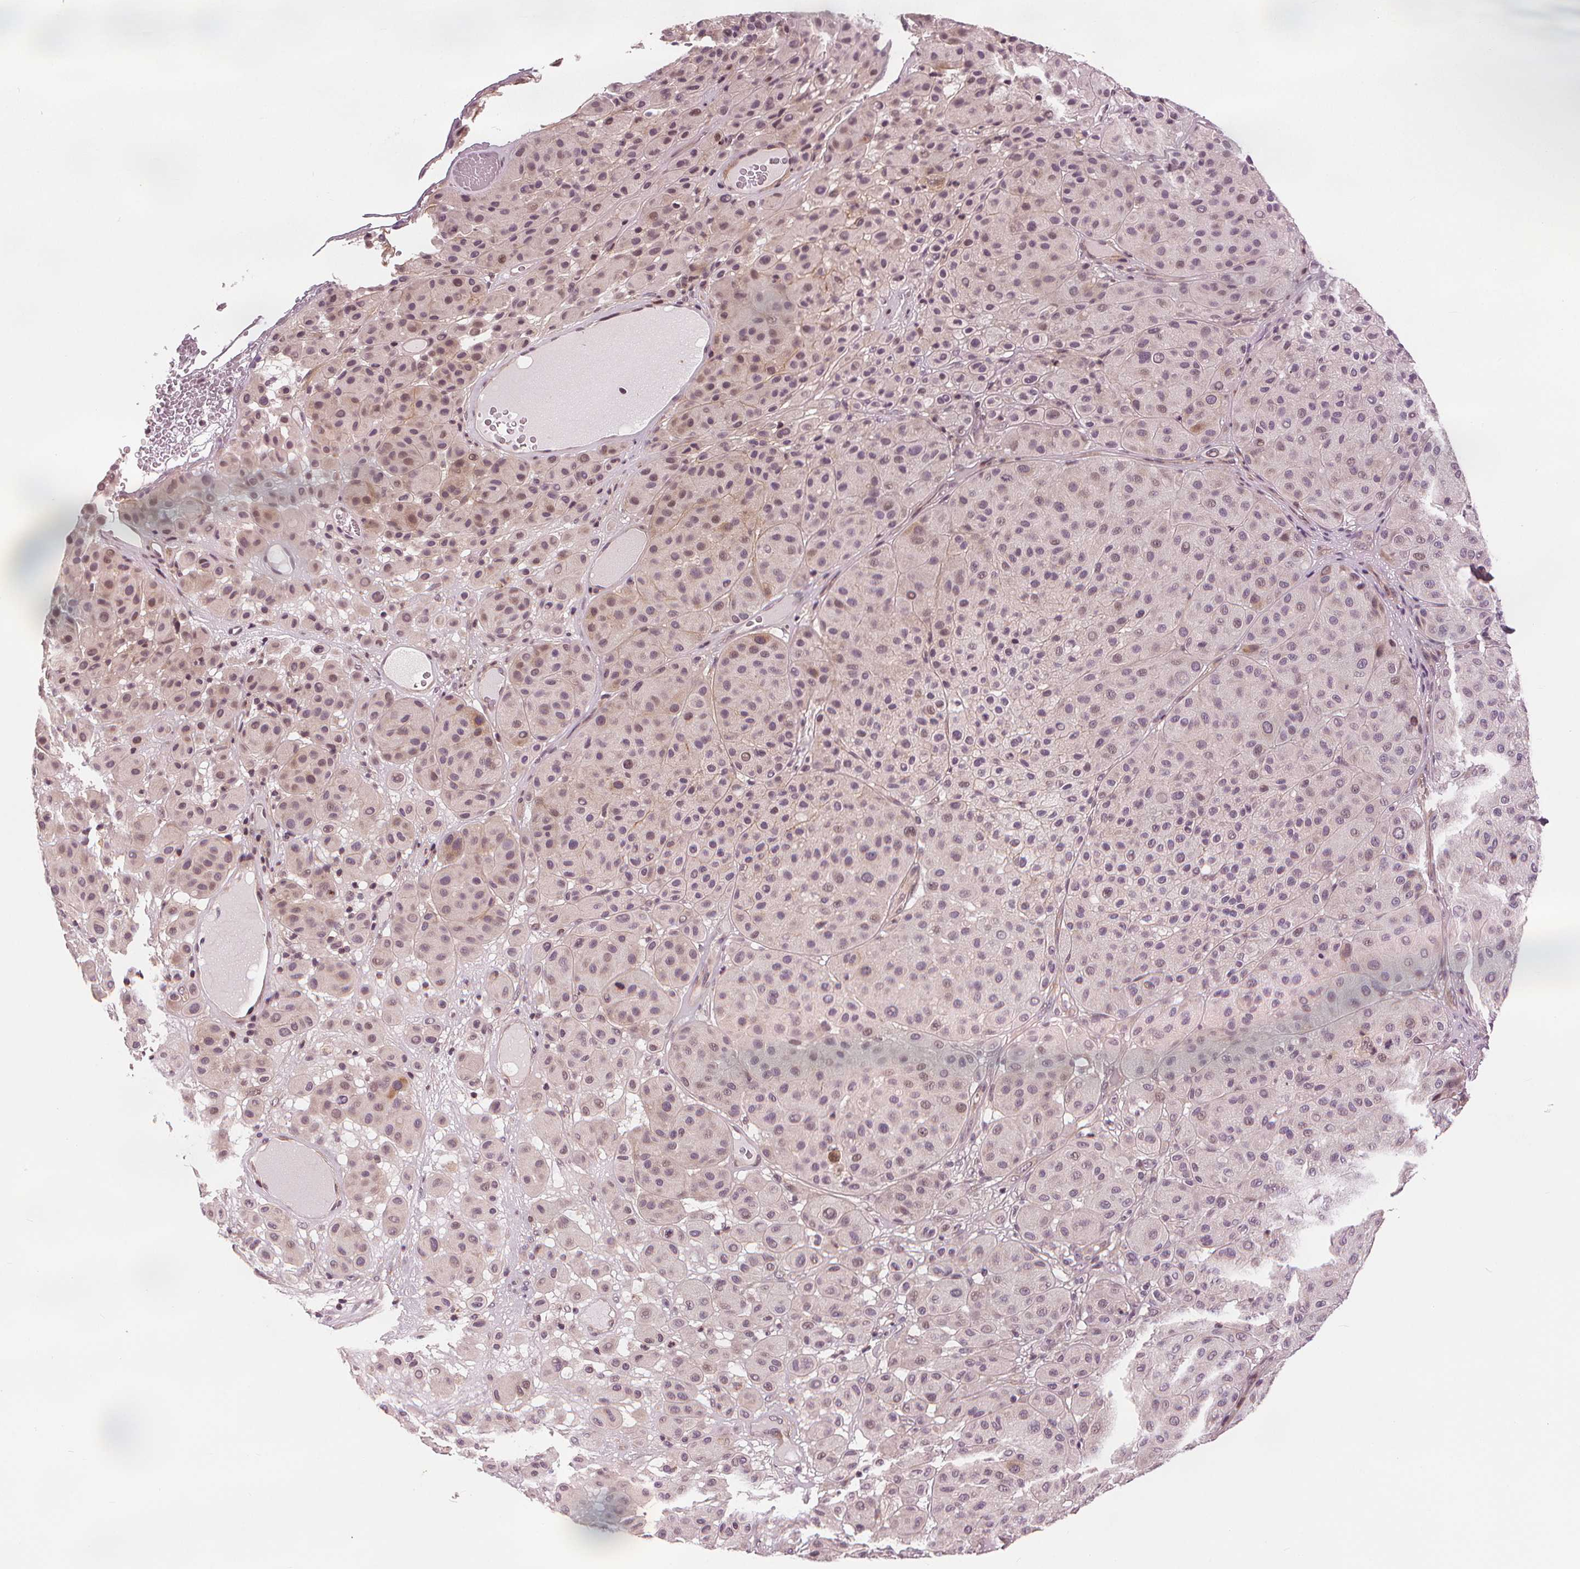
{"staining": {"intensity": "weak", "quantity": "25%-75%", "location": "nuclear"}, "tissue": "melanoma", "cell_type": "Tumor cells", "image_type": "cancer", "snomed": [{"axis": "morphology", "description": "Malignant melanoma, Metastatic site"}, {"axis": "topography", "description": "Smooth muscle"}], "caption": "A brown stain highlights weak nuclear expression of a protein in human melanoma tumor cells. (Stains: DAB (3,3'-diaminobenzidine) in brown, nuclei in blue, Microscopy: brightfield microscopy at high magnification).", "gene": "SLC34A1", "patient": {"sex": "male", "age": 41}}